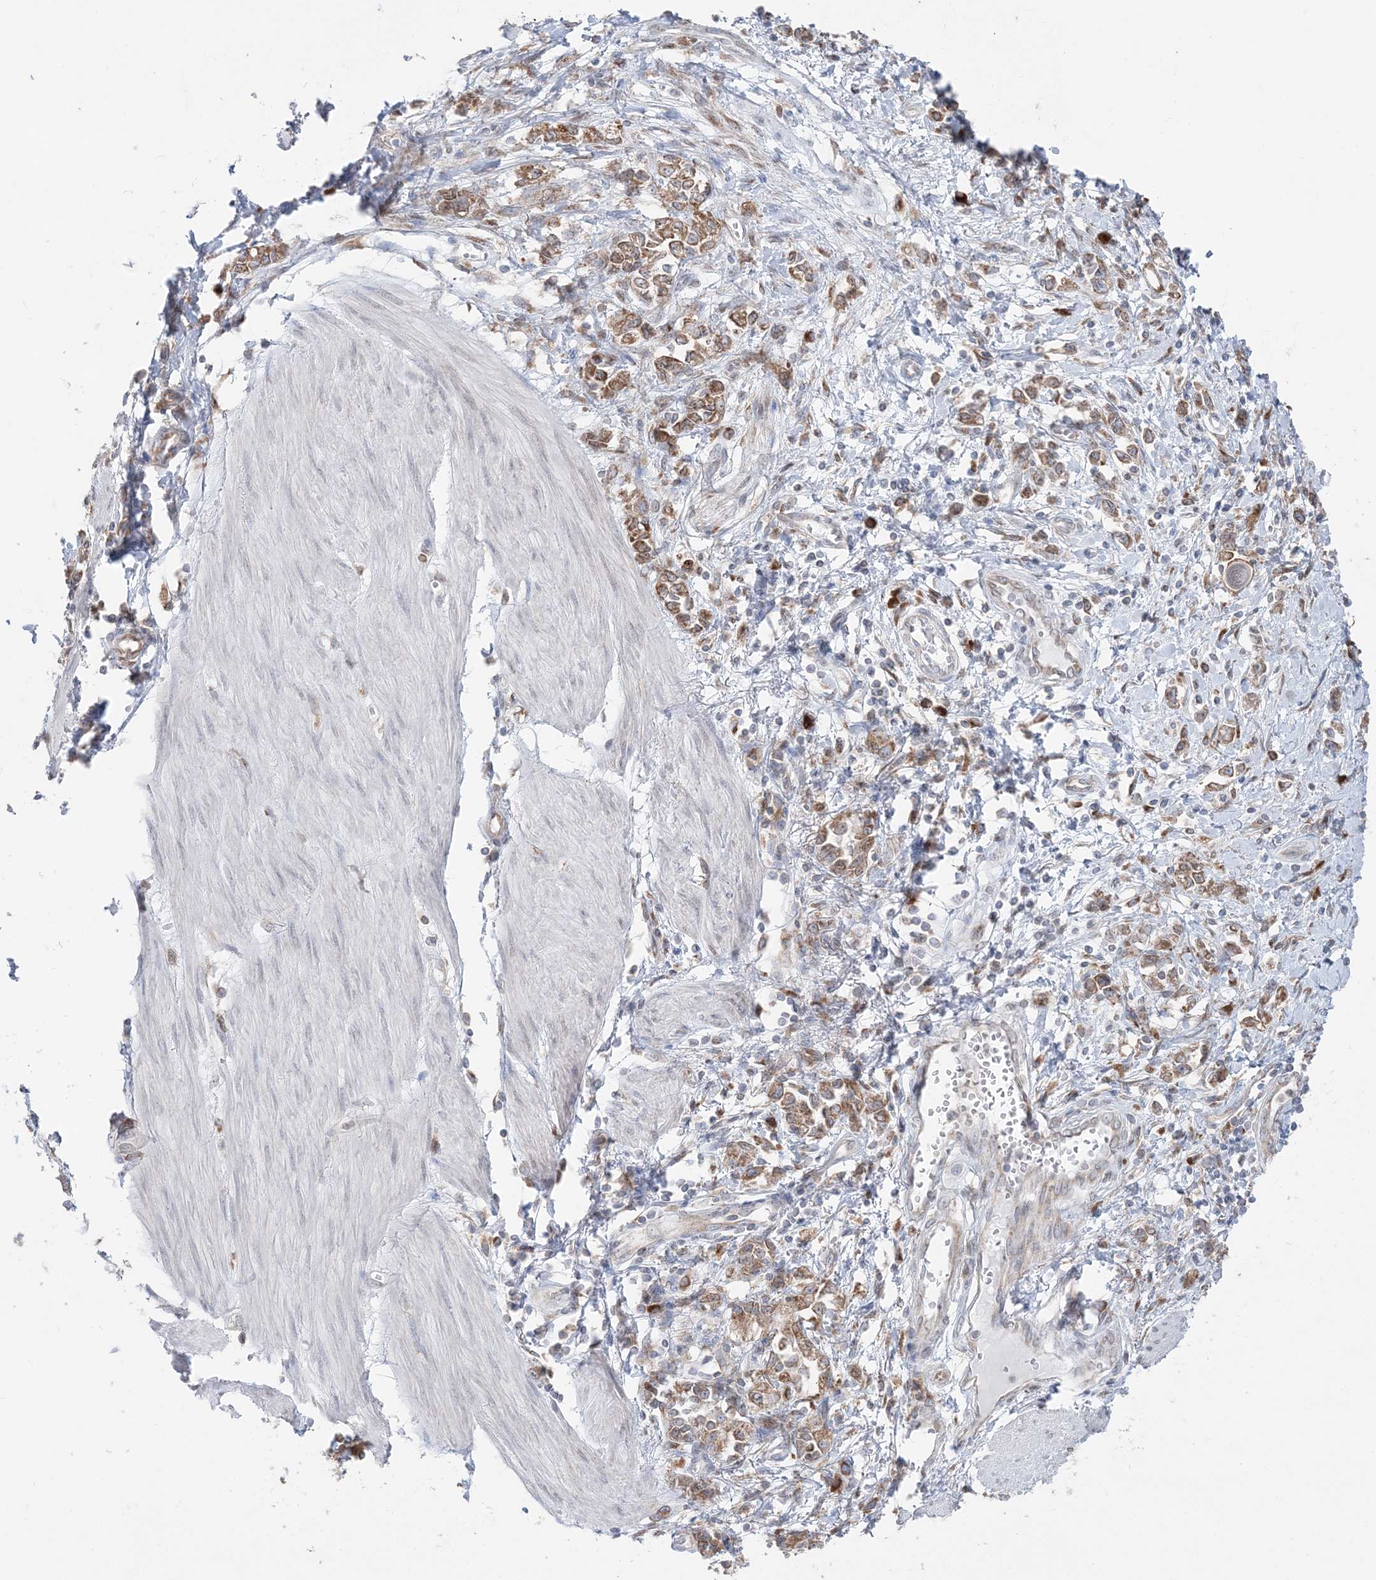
{"staining": {"intensity": "moderate", "quantity": ">75%", "location": "cytoplasmic/membranous"}, "tissue": "stomach cancer", "cell_type": "Tumor cells", "image_type": "cancer", "snomed": [{"axis": "morphology", "description": "Adenocarcinoma, NOS"}, {"axis": "topography", "description": "Stomach"}], "caption": "Protein staining demonstrates moderate cytoplasmic/membranous positivity in about >75% of tumor cells in stomach cancer (adenocarcinoma).", "gene": "TMED10", "patient": {"sex": "female", "age": 76}}